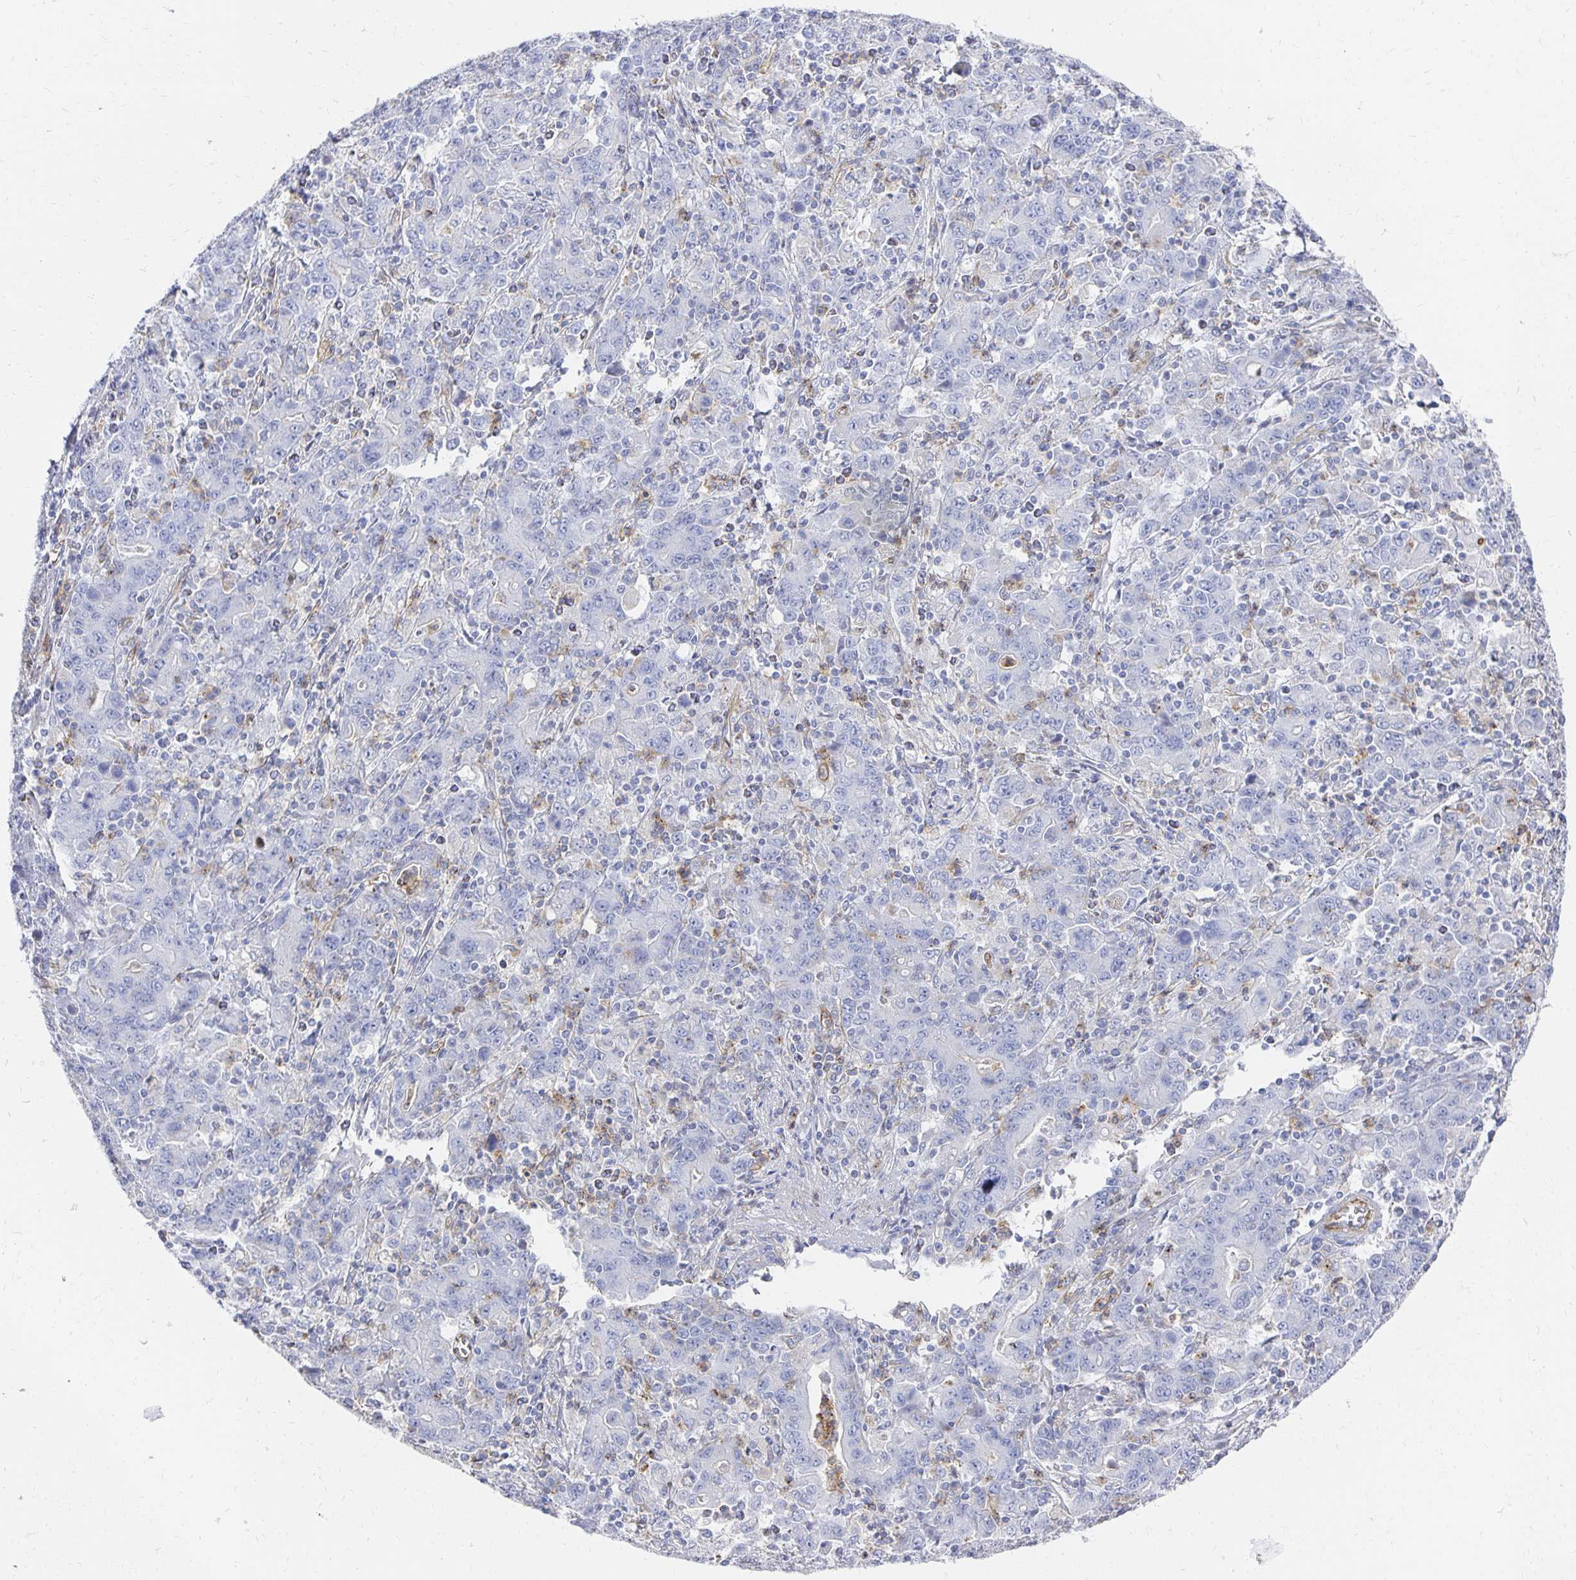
{"staining": {"intensity": "negative", "quantity": "none", "location": "none"}, "tissue": "stomach cancer", "cell_type": "Tumor cells", "image_type": "cancer", "snomed": [{"axis": "morphology", "description": "Adenocarcinoma, NOS"}, {"axis": "topography", "description": "Stomach, upper"}], "caption": "Micrograph shows no significant protein staining in tumor cells of stomach cancer (adenocarcinoma).", "gene": "TAAR1", "patient": {"sex": "male", "age": 69}}